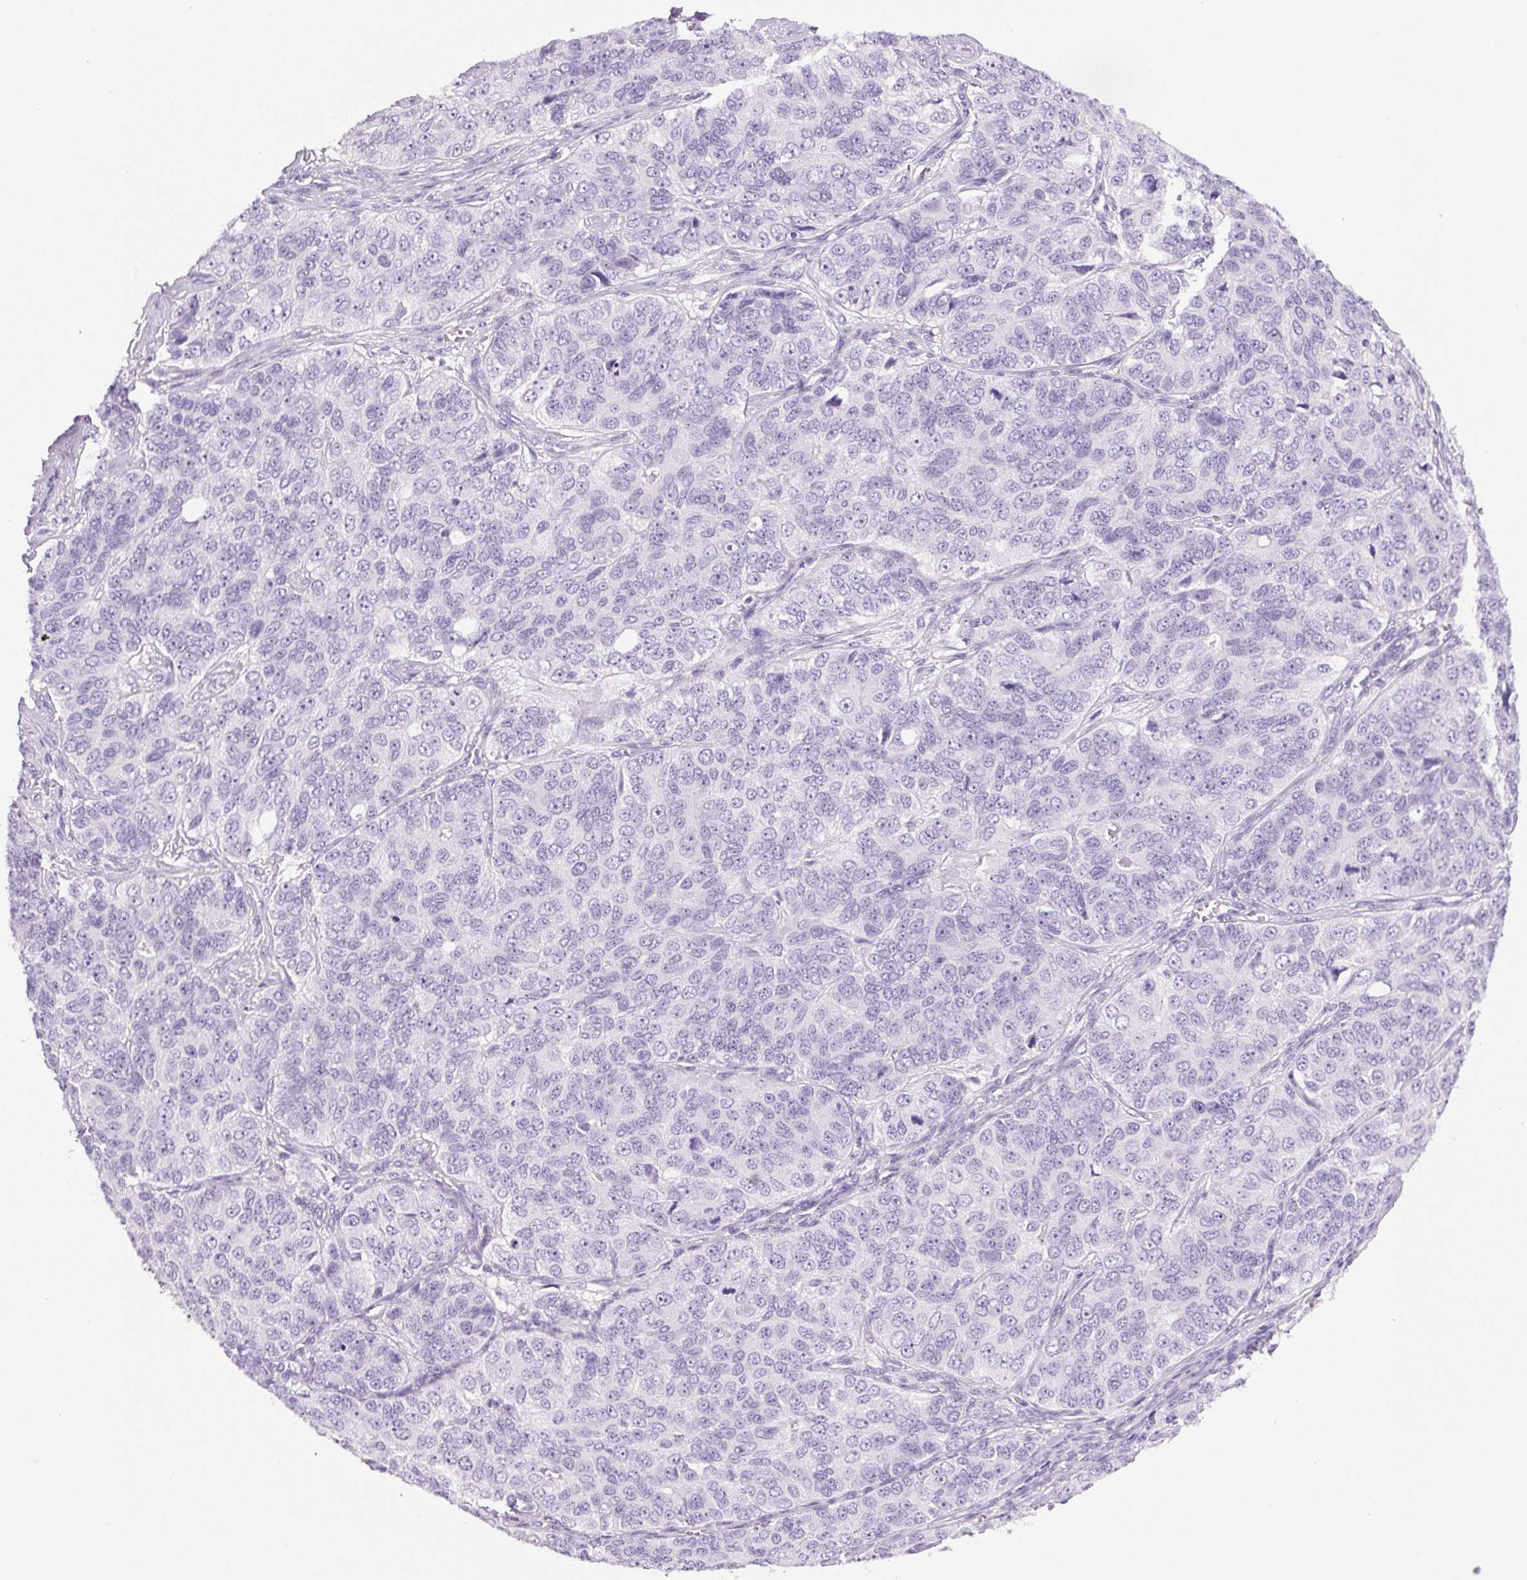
{"staining": {"intensity": "negative", "quantity": "none", "location": "none"}, "tissue": "ovarian cancer", "cell_type": "Tumor cells", "image_type": "cancer", "snomed": [{"axis": "morphology", "description": "Carcinoma, endometroid"}, {"axis": "topography", "description": "Ovary"}], "caption": "IHC histopathology image of endometroid carcinoma (ovarian) stained for a protein (brown), which reveals no staining in tumor cells. Brightfield microscopy of immunohistochemistry stained with DAB (brown) and hematoxylin (blue), captured at high magnification.", "gene": "PRRT1", "patient": {"sex": "female", "age": 51}}